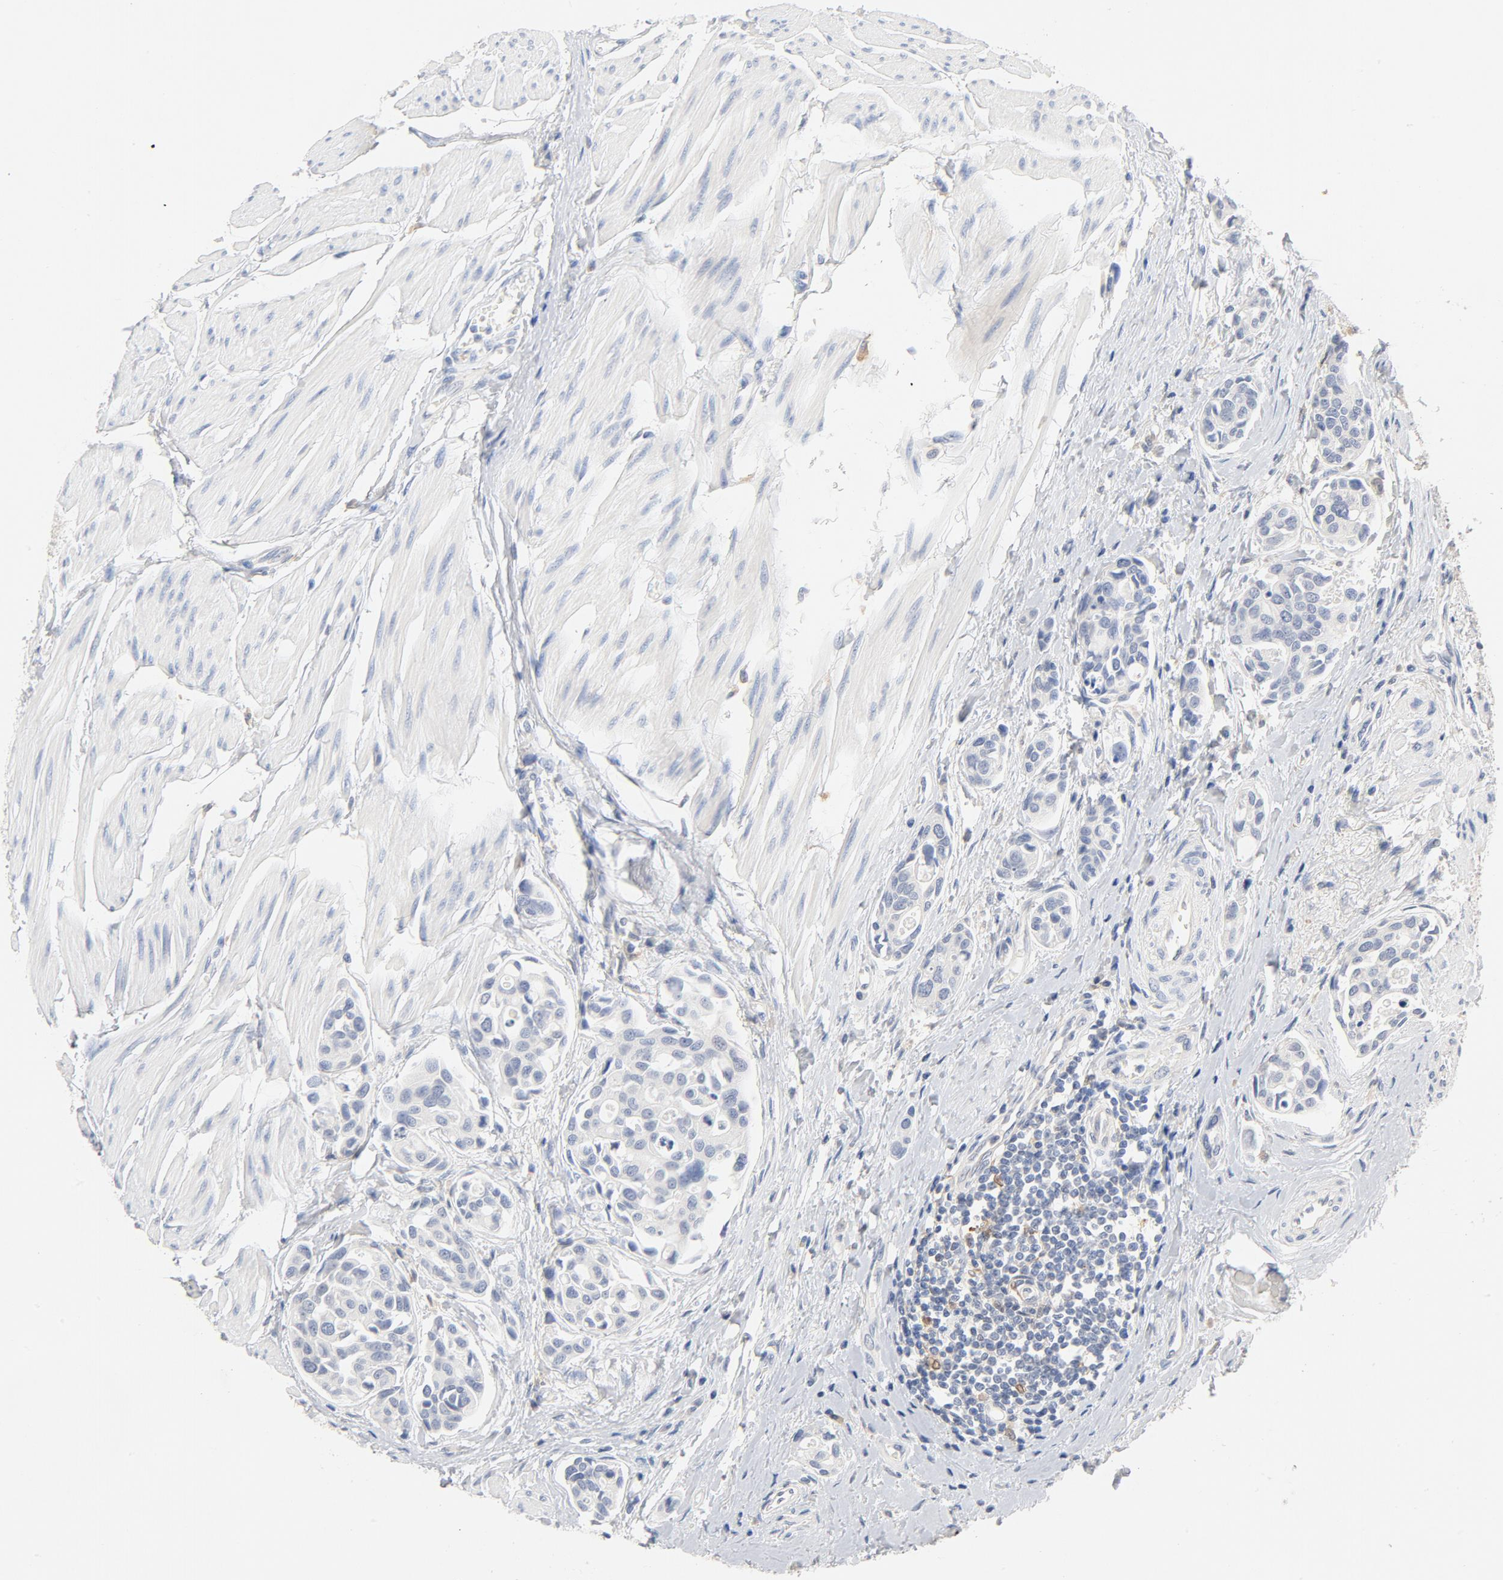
{"staining": {"intensity": "negative", "quantity": "none", "location": "none"}, "tissue": "urothelial cancer", "cell_type": "Tumor cells", "image_type": "cancer", "snomed": [{"axis": "morphology", "description": "Urothelial carcinoma, High grade"}, {"axis": "topography", "description": "Urinary bladder"}], "caption": "DAB (3,3'-diaminobenzidine) immunohistochemical staining of human urothelial cancer exhibits no significant expression in tumor cells.", "gene": "STAT1", "patient": {"sex": "male", "age": 78}}